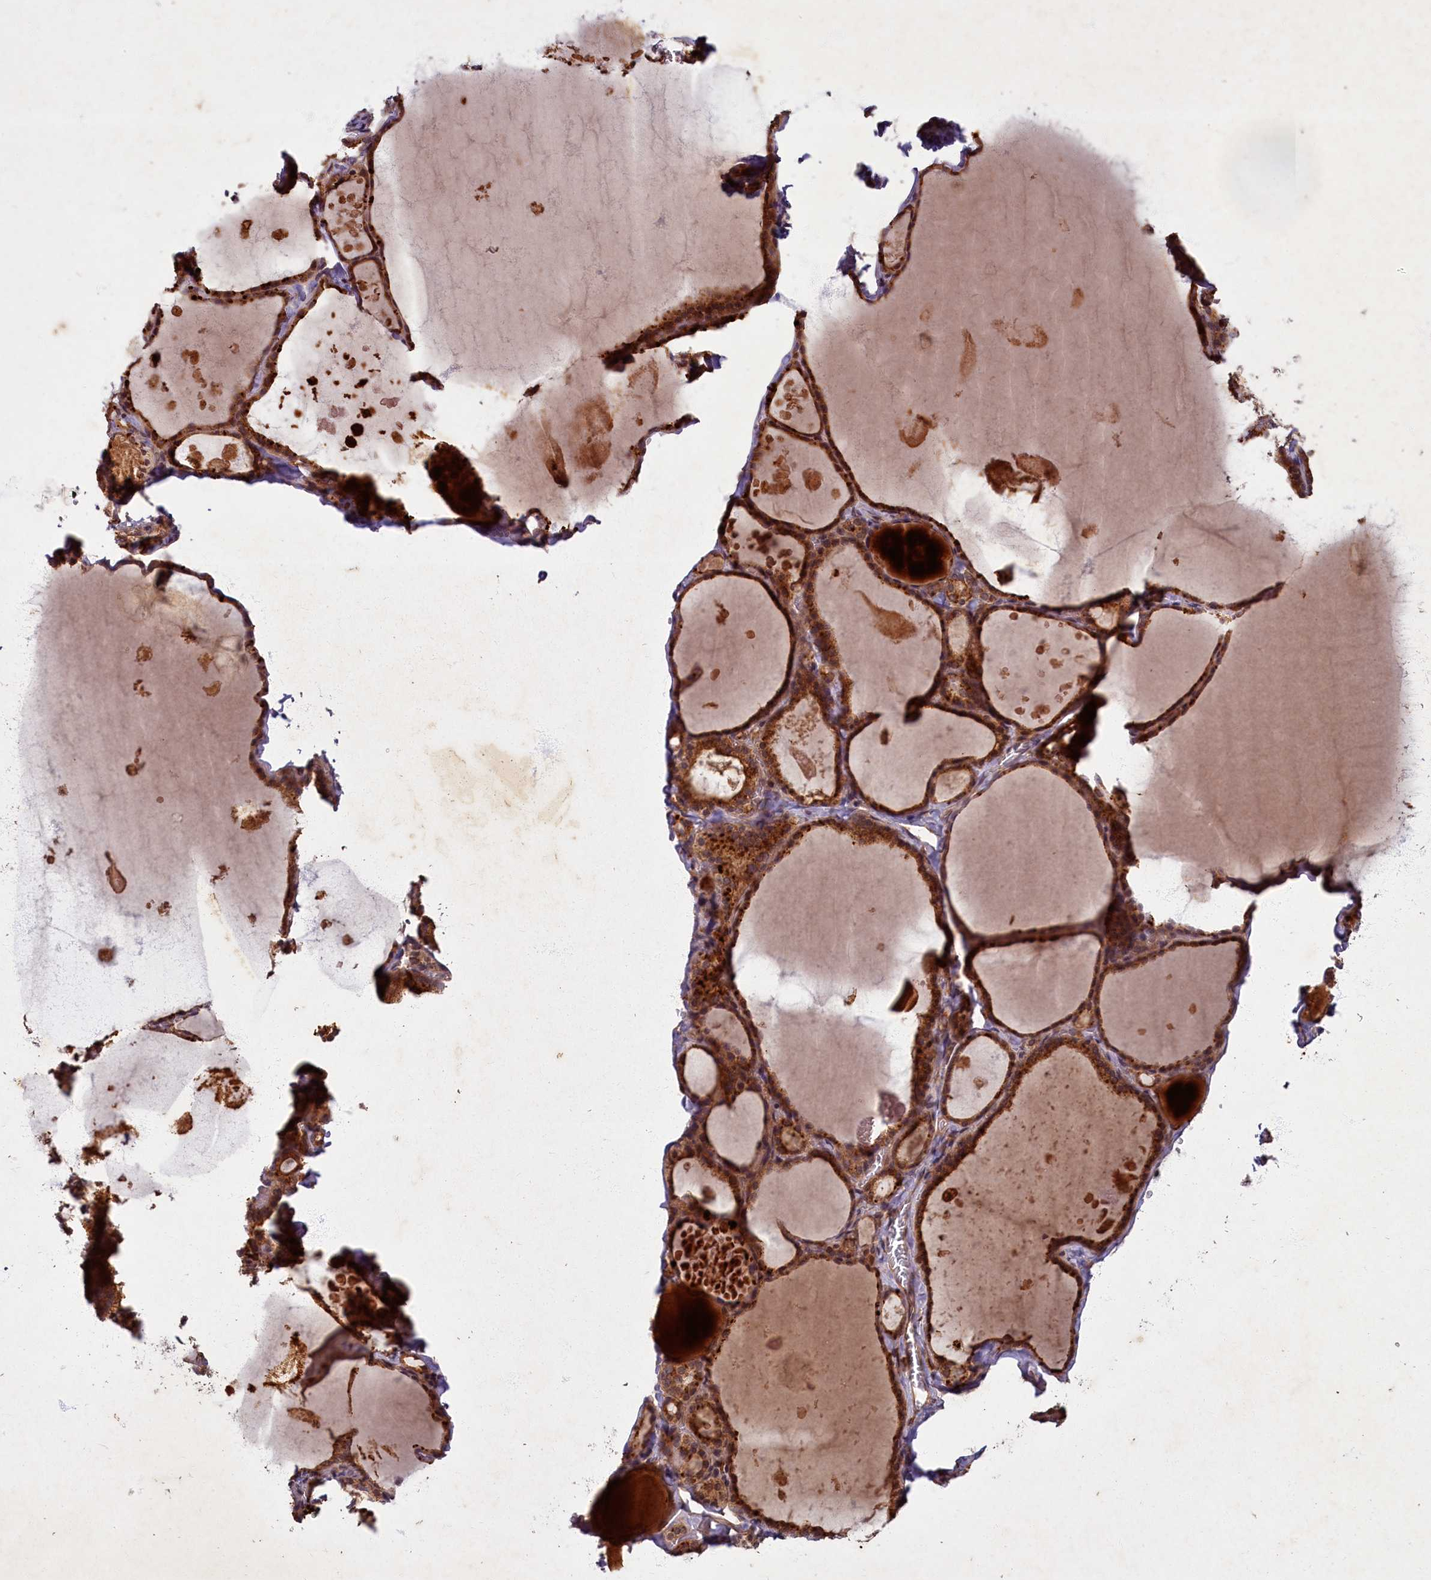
{"staining": {"intensity": "strong", "quantity": ">75%", "location": "cytoplasmic/membranous"}, "tissue": "thyroid gland", "cell_type": "Glandular cells", "image_type": "normal", "snomed": [{"axis": "morphology", "description": "Normal tissue, NOS"}, {"axis": "topography", "description": "Thyroid gland"}], "caption": "A high-resolution micrograph shows IHC staining of normal thyroid gland, which displays strong cytoplasmic/membranous positivity in about >75% of glandular cells.", "gene": "SLC11A2", "patient": {"sex": "male", "age": 56}}